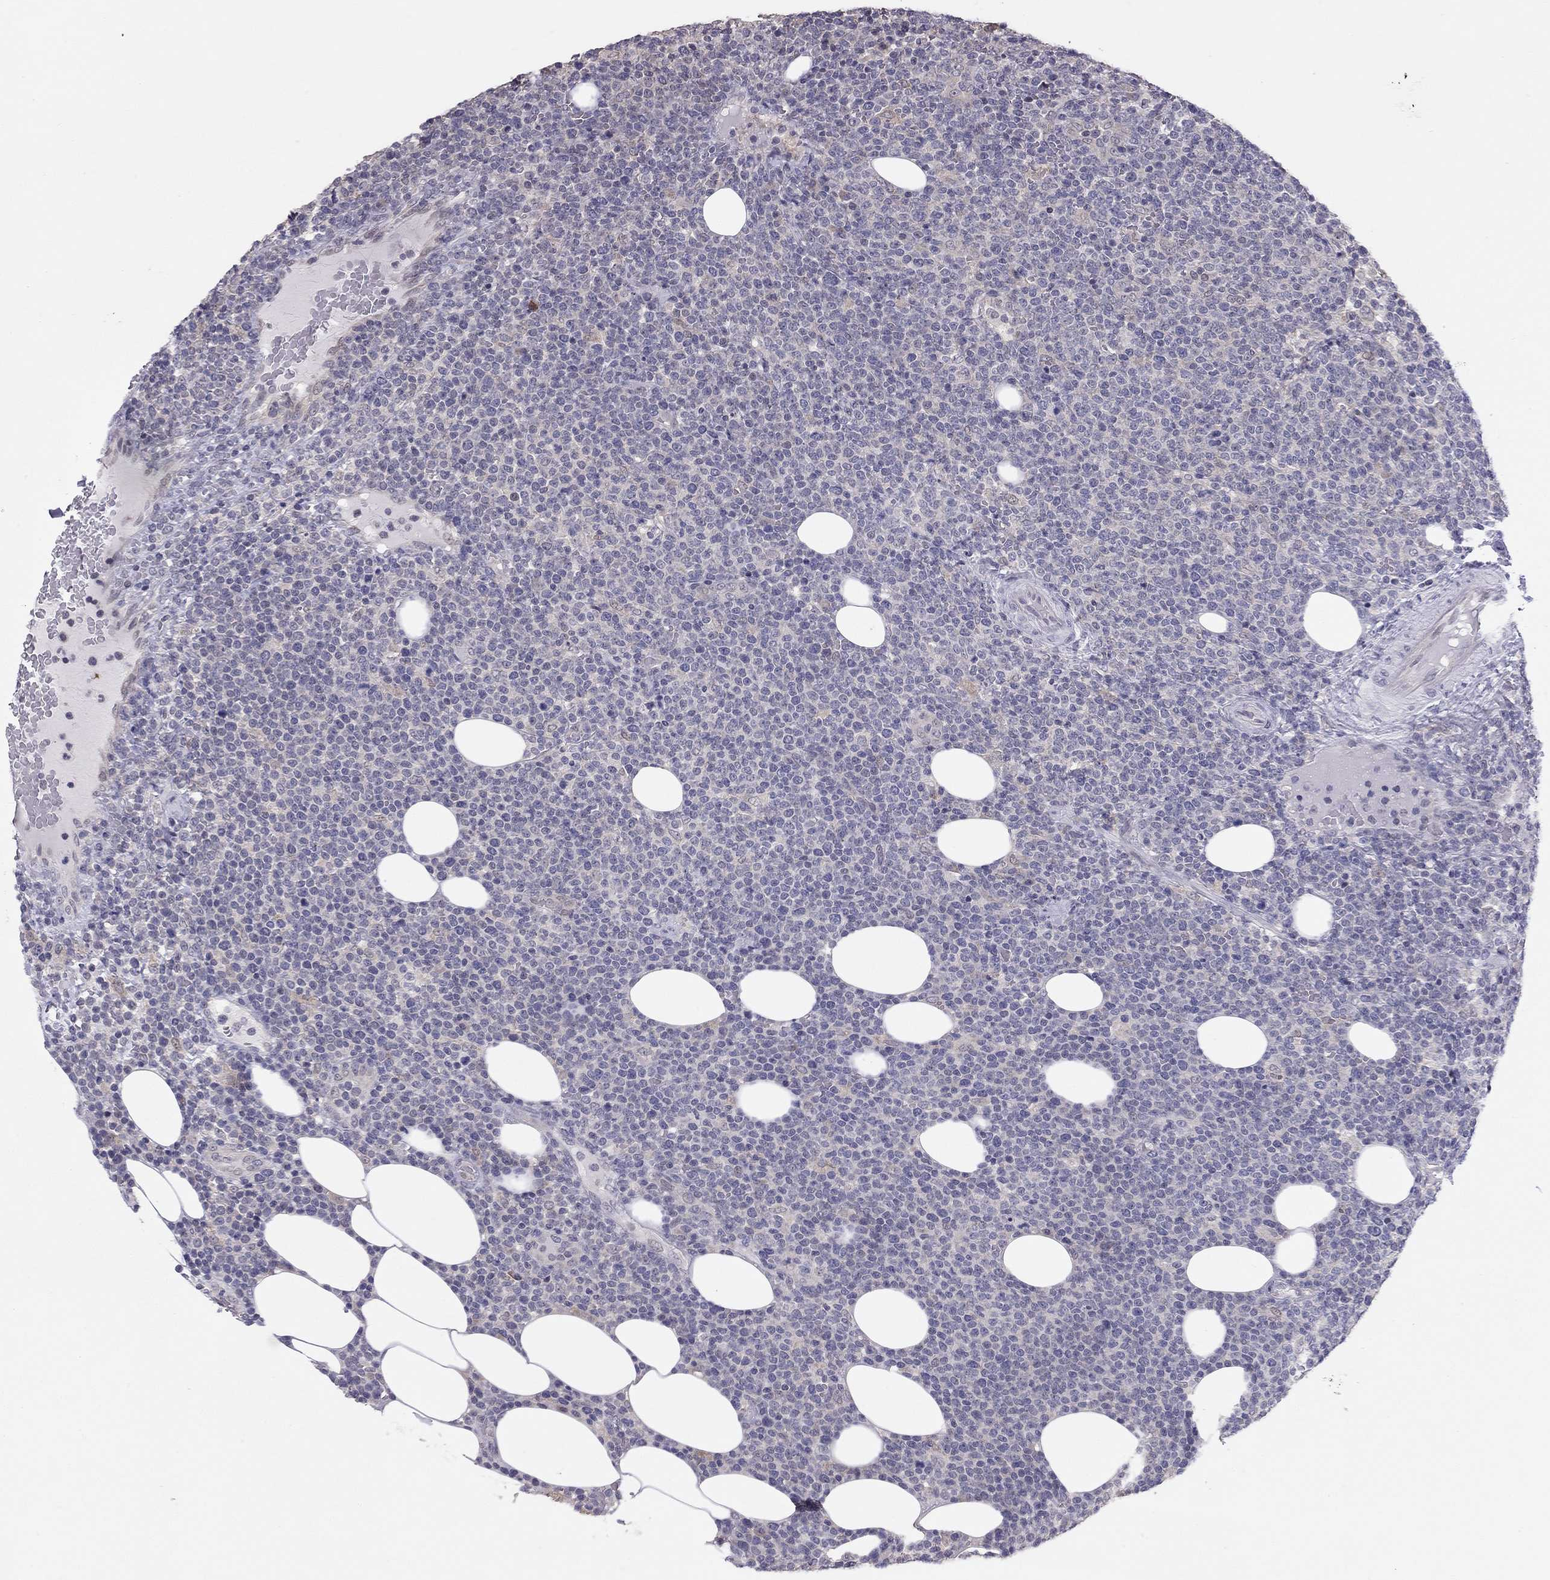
{"staining": {"intensity": "negative", "quantity": "none", "location": "none"}, "tissue": "lymphoma", "cell_type": "Tumor cells", "image_type": "cancer", "snomed": [{"axis": "morphology", "description": "Malignant lymphoma, non-Hodgkin's type, High grade"}, {"axis": "topography", "description": "Lymph node"}], "caption": "Tumor cells are negative for protein expression in human high-grade malignant lymphoma, non-Hodgkin's type. The staining was performed using DAB (3,3'-diaminobenzidine) to visualize the protein expression in brown, while the nuclei were stained in blue with hematoxylin (Magnification: 20x).", "gene": "HSF2BP", "patient": {"sex": "male", "age": 61}}